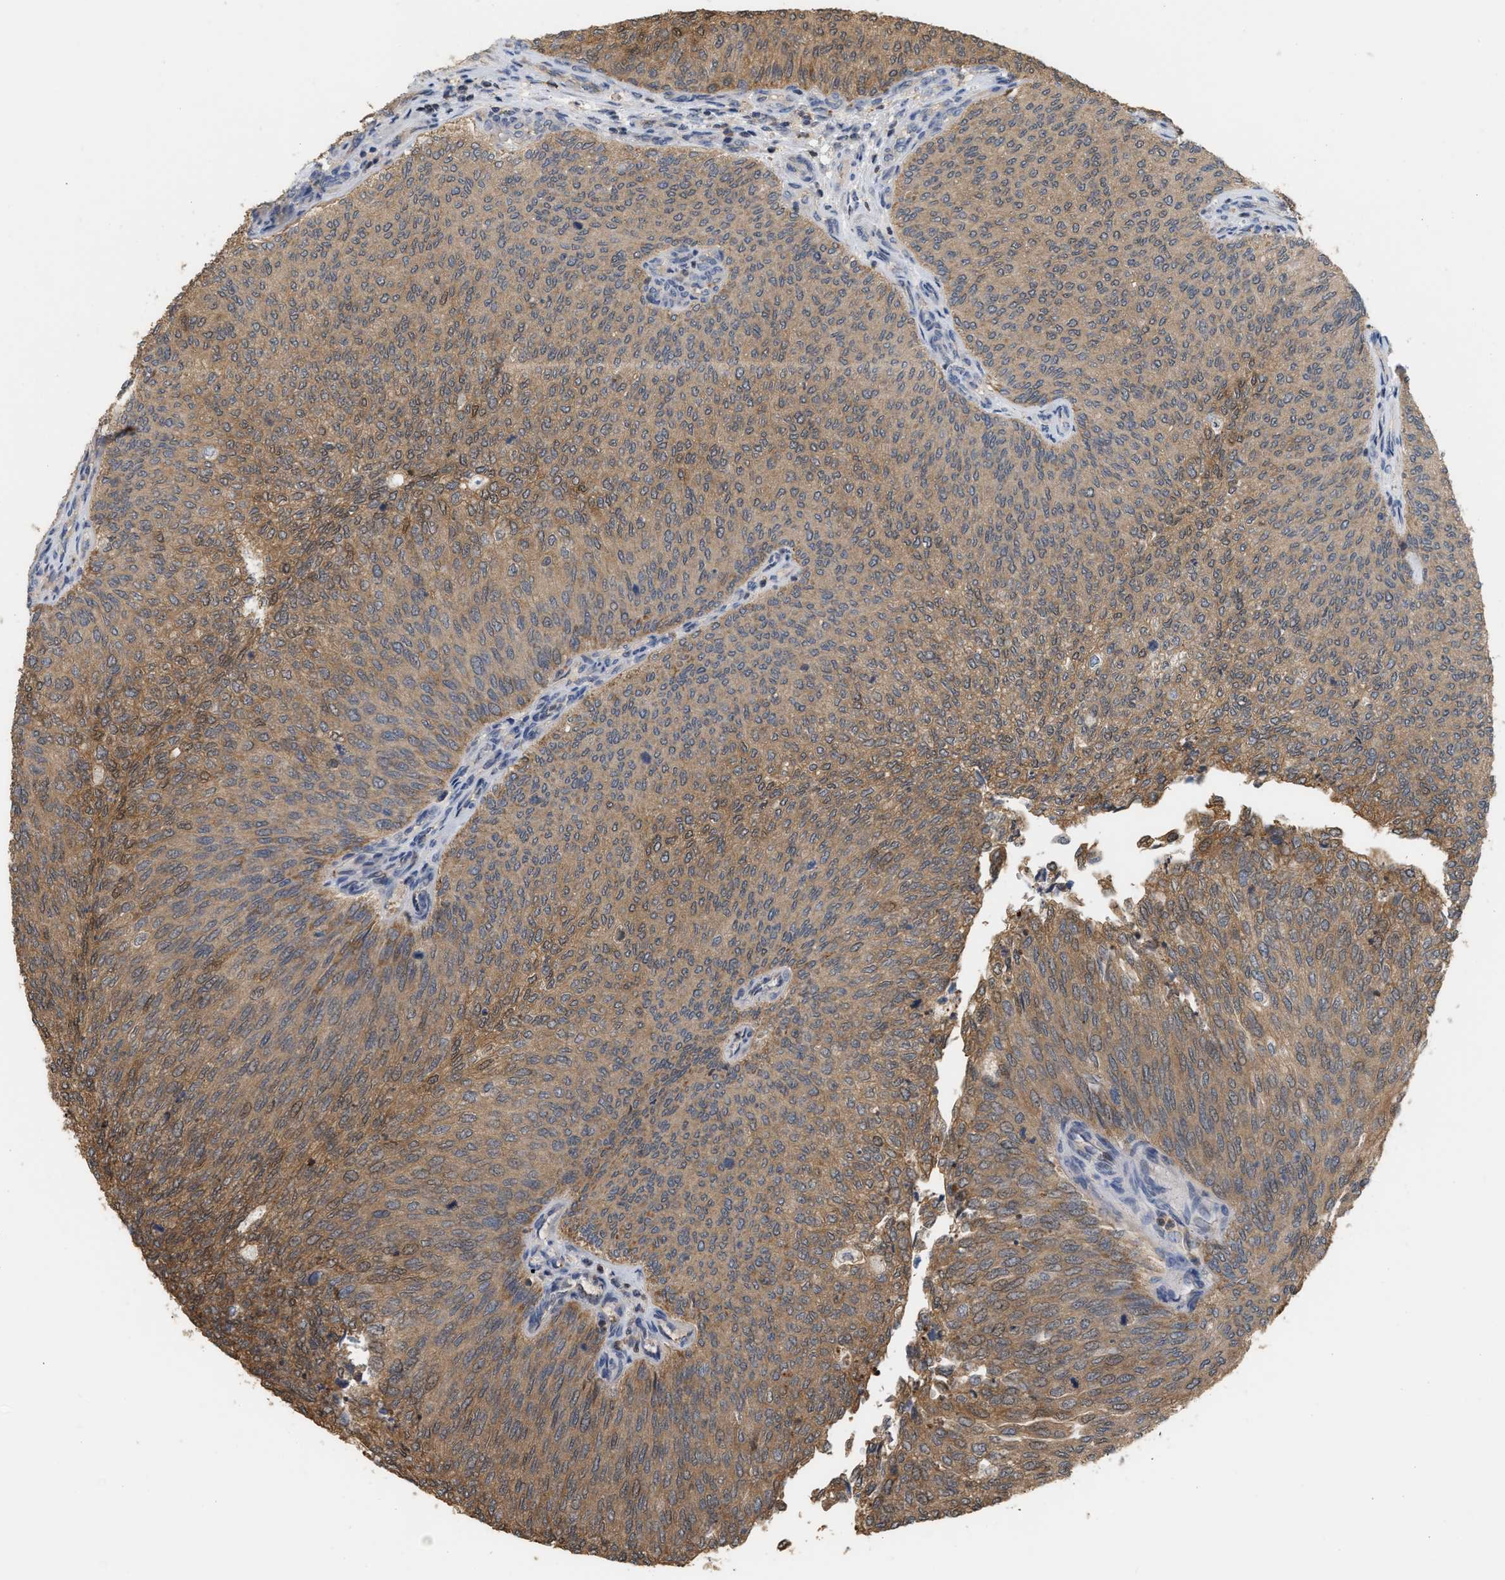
{"staining": {"intensity": "moderate", "quantity": ">75%", "location": "cytoplasmic/membranous"}, "tissue": "urothelial cancer", "cell_type": "Tumor cells", "image_type": "cancer", "snomed": [{"axis": "morphology", "description": "Urothelial carcinoma, Low grade"}, {"axis": "topography", "description": "Urinary bladder"}], "caption": "Protein expression analysis of human urothelial carcinoma (low-grade) reveals moderate cytoplasmic/membranous expression in approximately >75% of tumor cells.", "gene": "MTPN", "patient": {"sex": "female", "age": 79}}